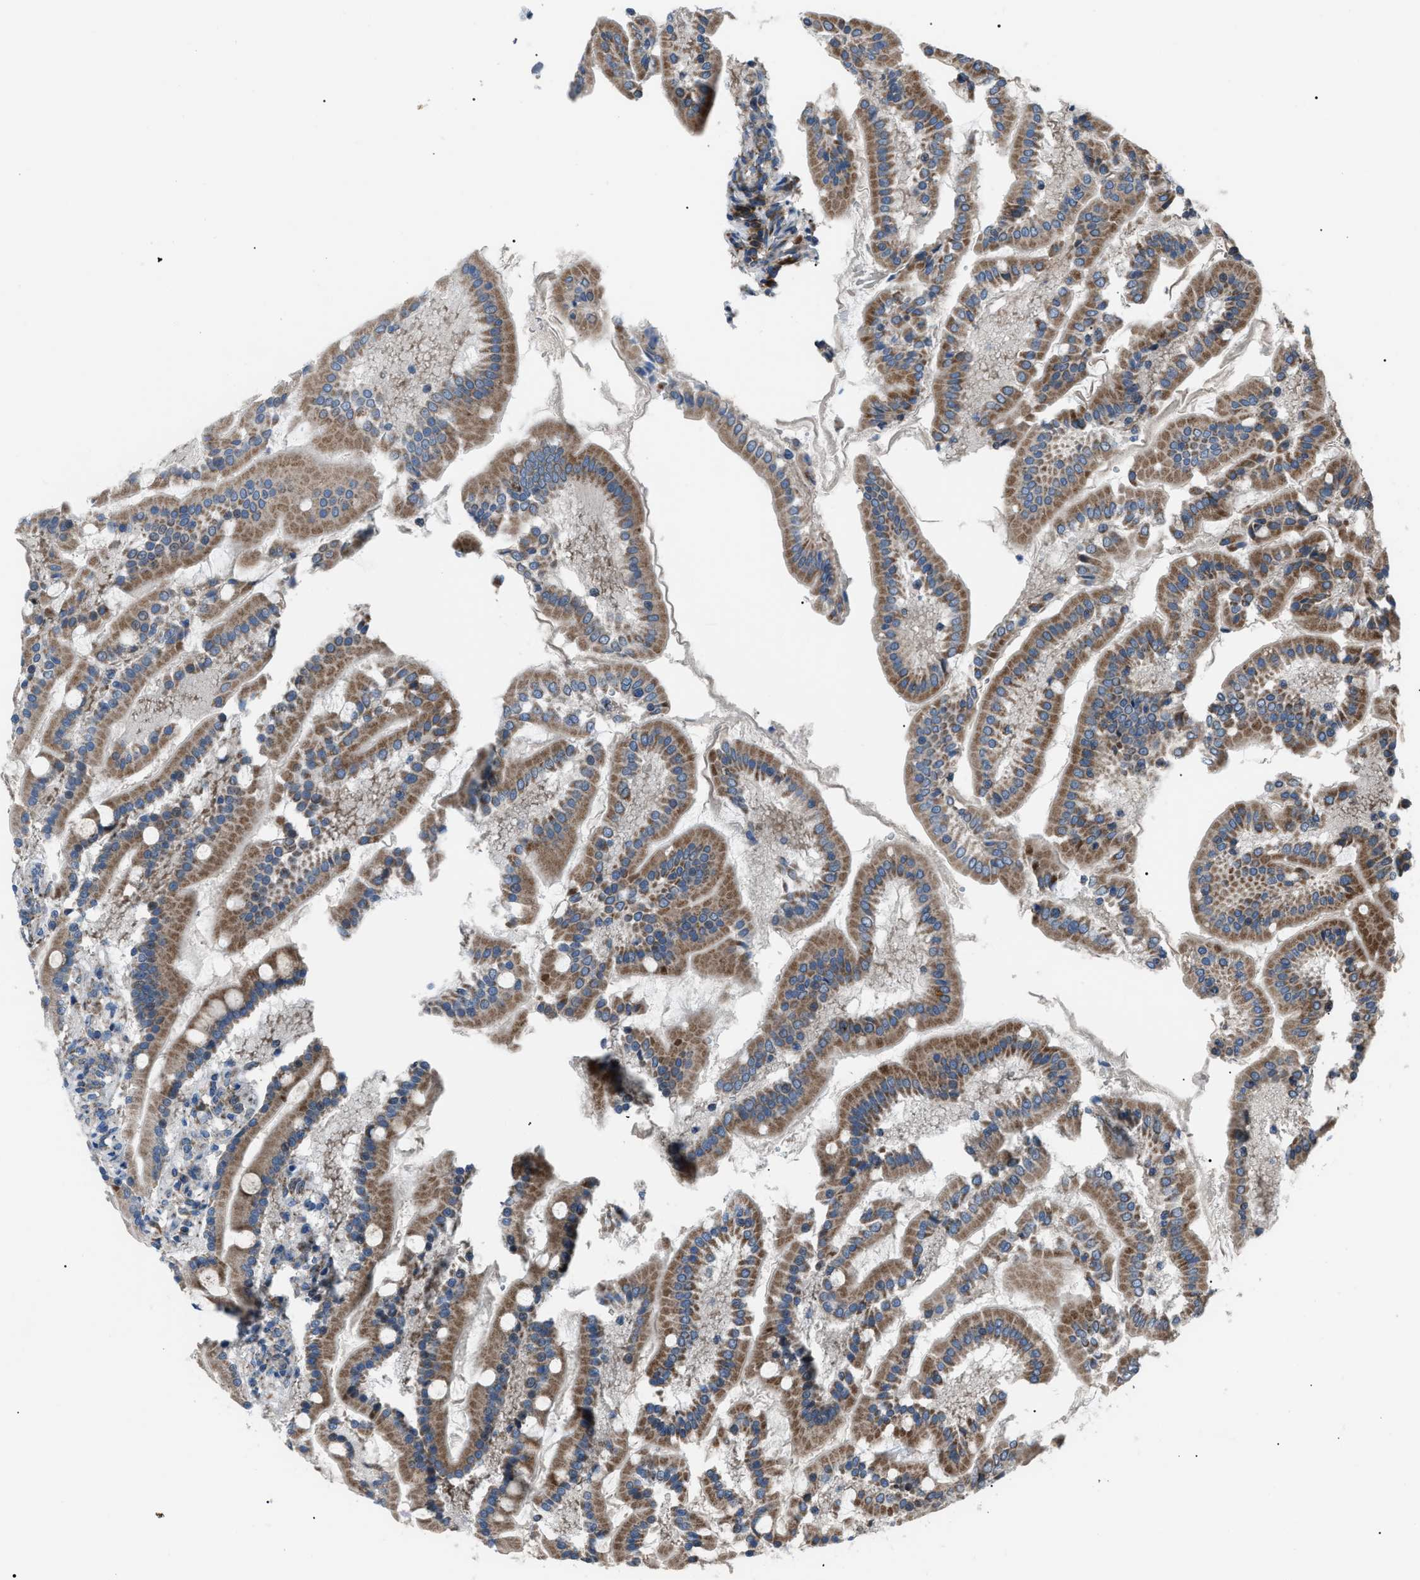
{"staining": {"intensity": "strong", "quantity": ">75%", "location": "cytoplasmic/membranous"}, "tissue": "duodenum", "cell_type": "Glandular cells", "image_type": "normal", "snomed": [{"axis": "morphology", "description": "Normal tissue, NOS"}, {"axis": "topography", "description": "Duodenum"}], "caption": "Immunohistochemical staining of unremarkable human duodenum demonstrates >75% levels of strong cytoplasmic/membranous protein positivity in about >75% of glandular cells. (IHC, brightfield microscopy, high magnification).", "gene": "AGO2", "patient": {"sex": "male", "age": 50}}